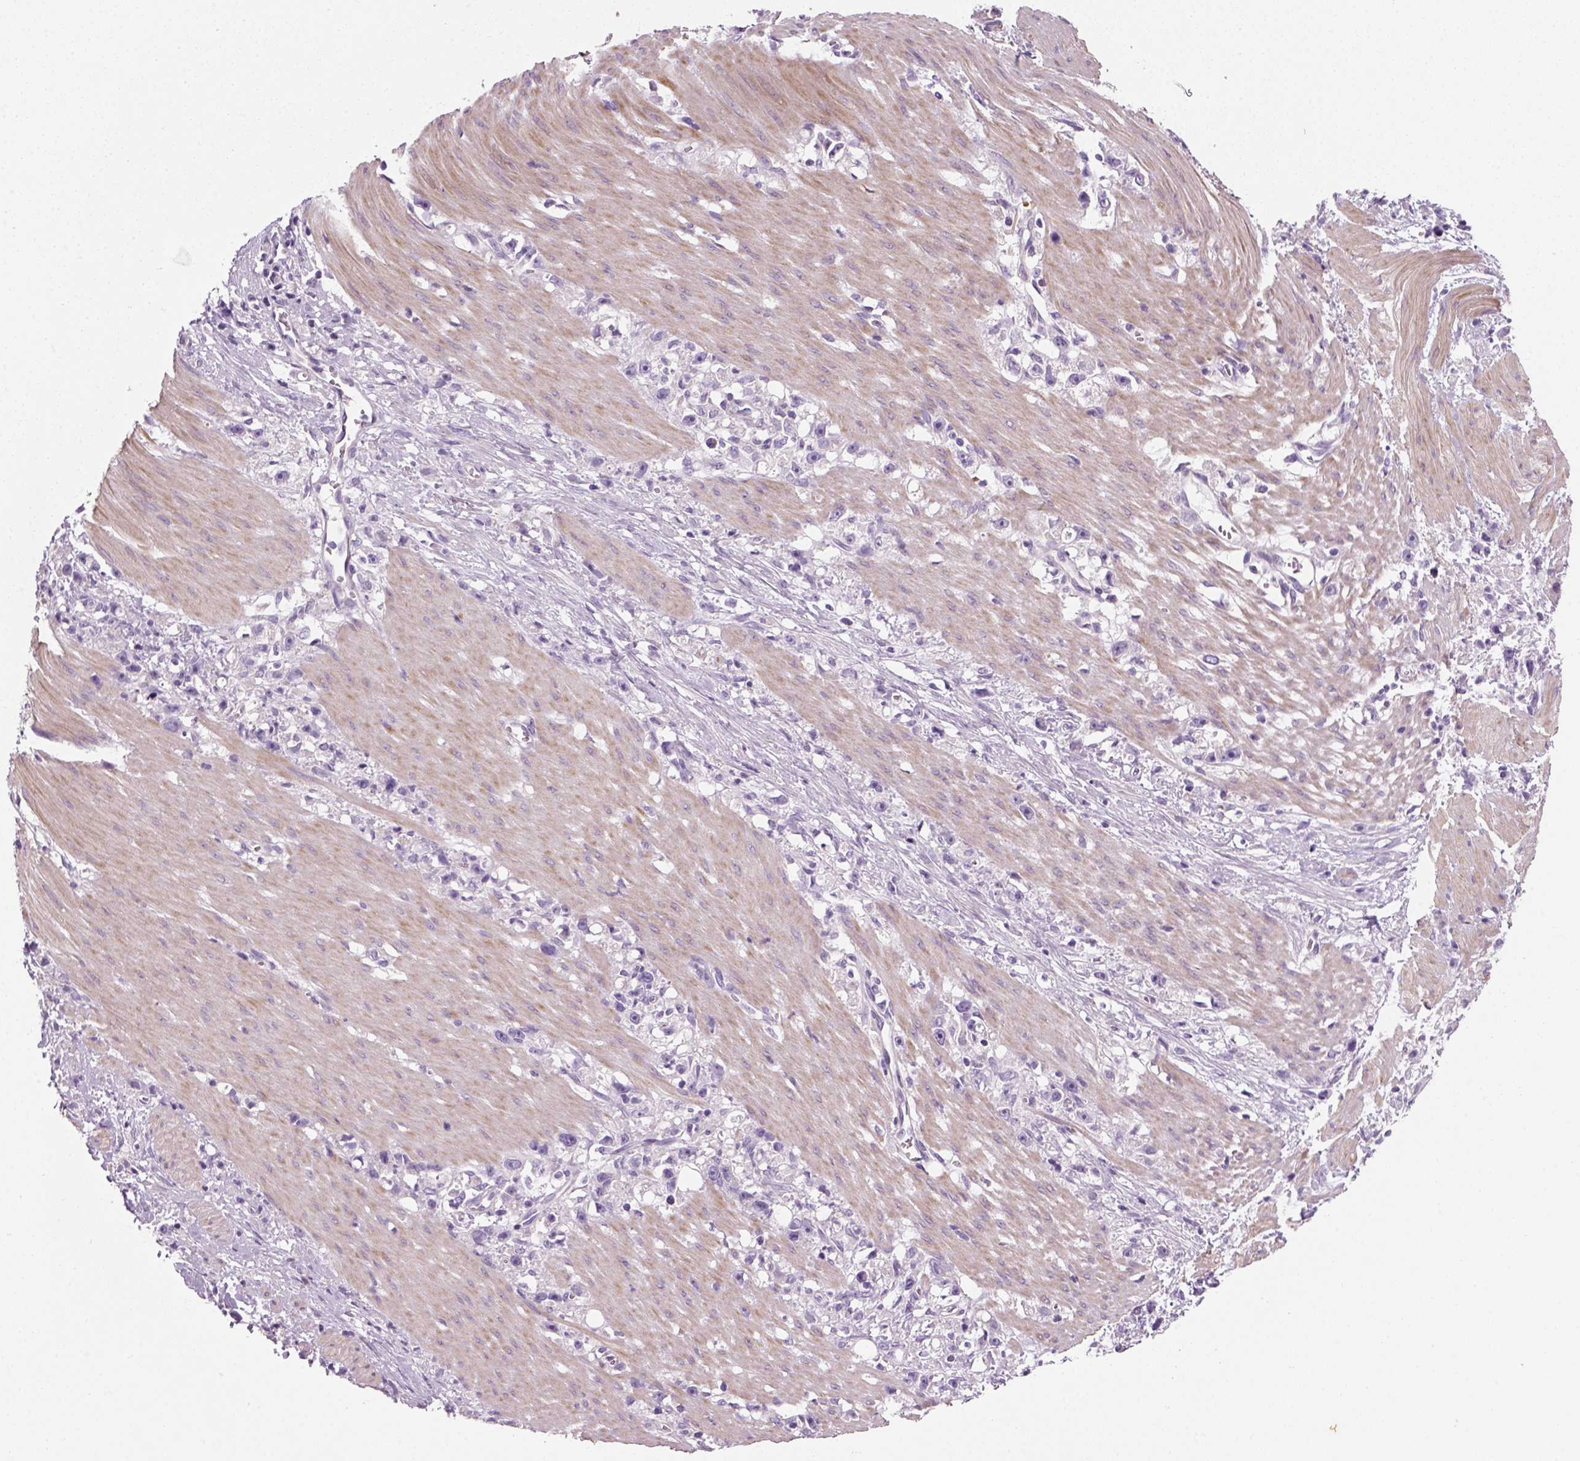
{"staining": {"intensity": "negative", "quantity": "none", "location": "none"}, "tissue": "stomach cancer", "cell_type": "Tumor cells", "image_type": "cancer", "snomed": [{"axis": "morphology", "description": "Adenocarcinoma, NOS"}, {"axis": "topography", "description": "Stomach"}], "caption": "Immunohistochemical staining of adenocarcinoma (stomach) shows no significant staining in tumor cells.", "gene": "ELOVL3", "patient": {"sex": "female", "age": 59}}